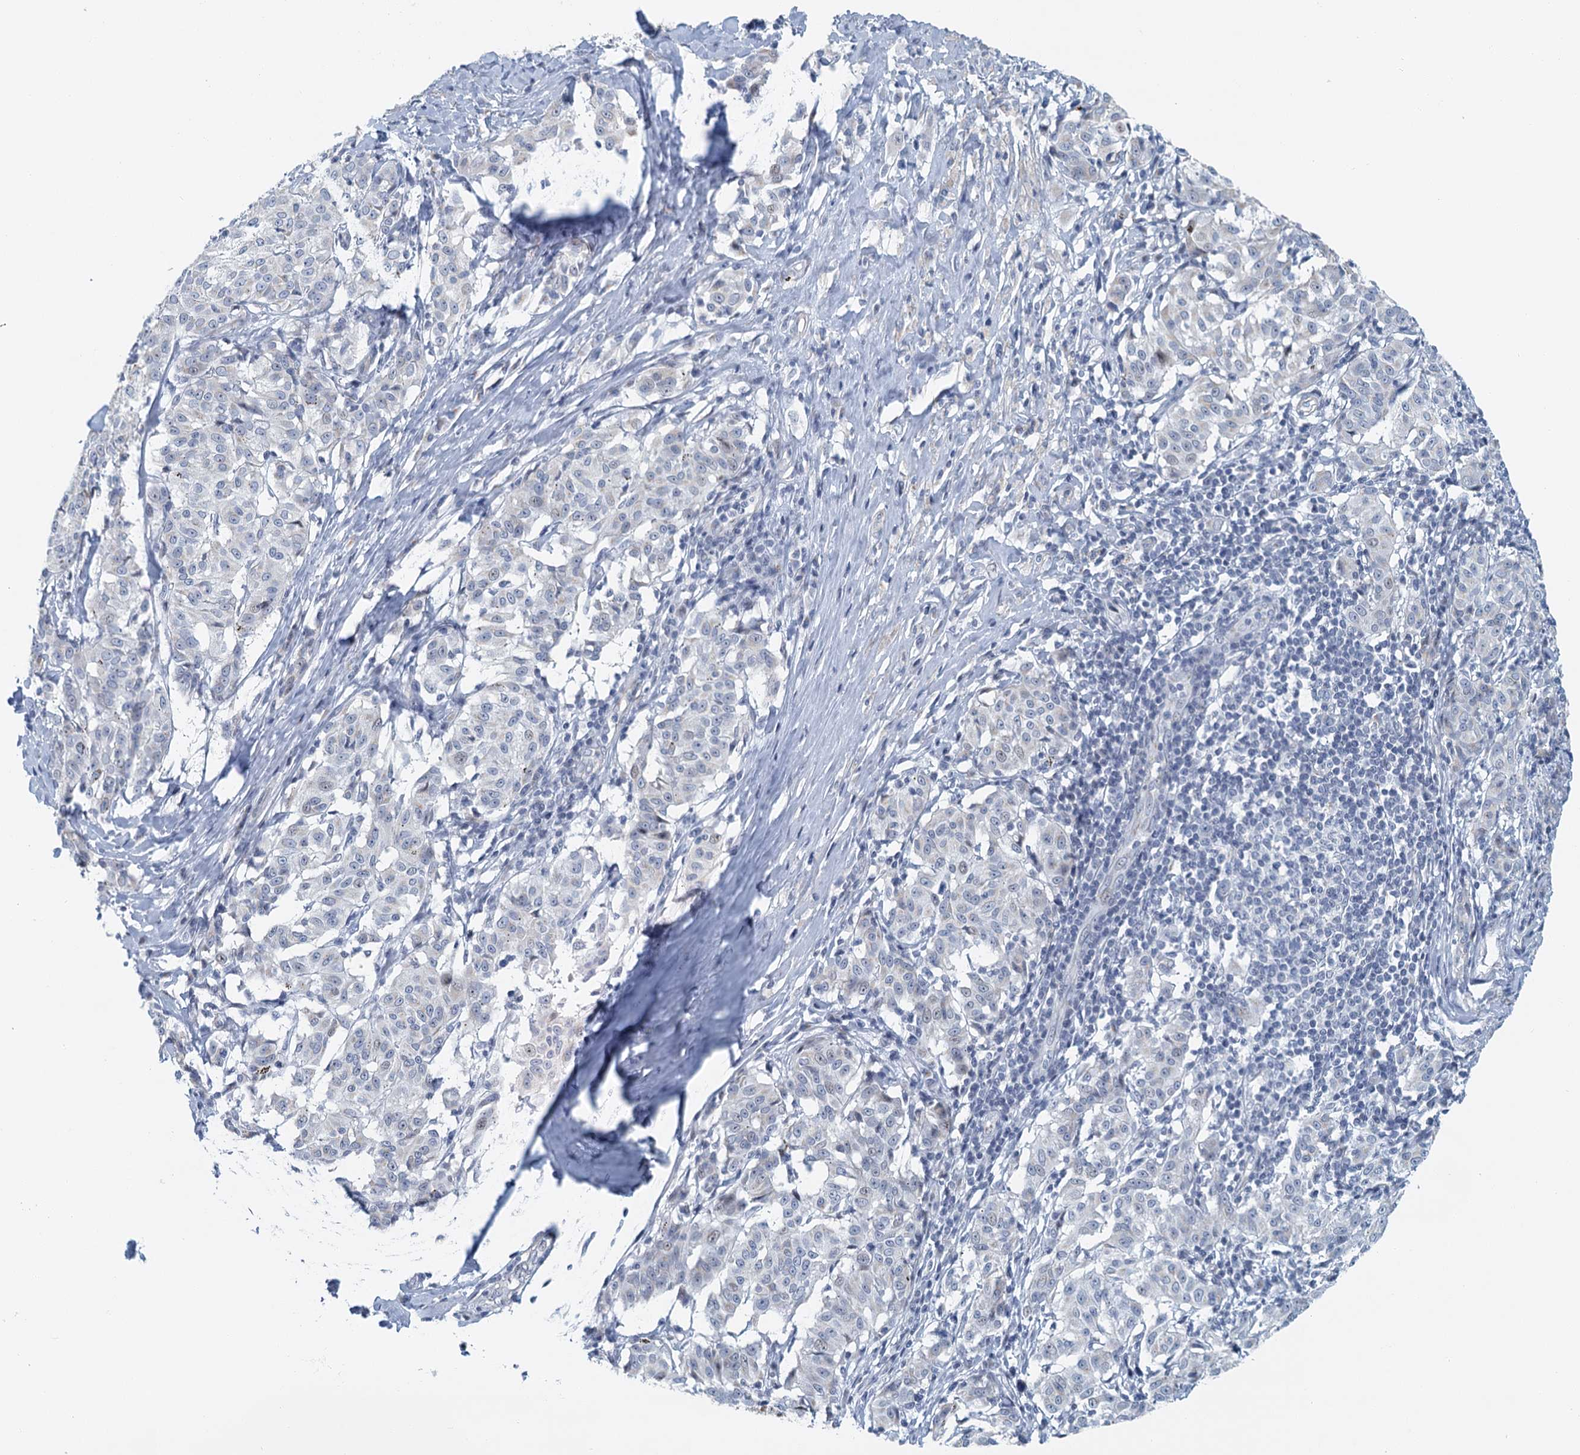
{"staining": {"intensity": "negative", "quantity": "none", "location": "none"}, "tissue": "melanoma", "cell_type": "Tumor cells", "image_type": "cancer", "snomed": [{"axis": "morphology", "description": "Malignant melanoma, NOS"}, {"axis": "topography", "description": "Skin"}], "caption": "This micrograph is of melanoma stained with immunohistochemistry (IHC) to label a protein in brown with the nuclei are counter-stained blue. There is no expression in tumor cells. The staining was performed using DAB (3,3'-diaminobenzidine) to visualize the protein expression in brown, while the nuclei were stained in blue with hematoxylin (Magnification: 20x).", "gene": "ZNF527", "patient": {"sex": "female", "age": 72}}